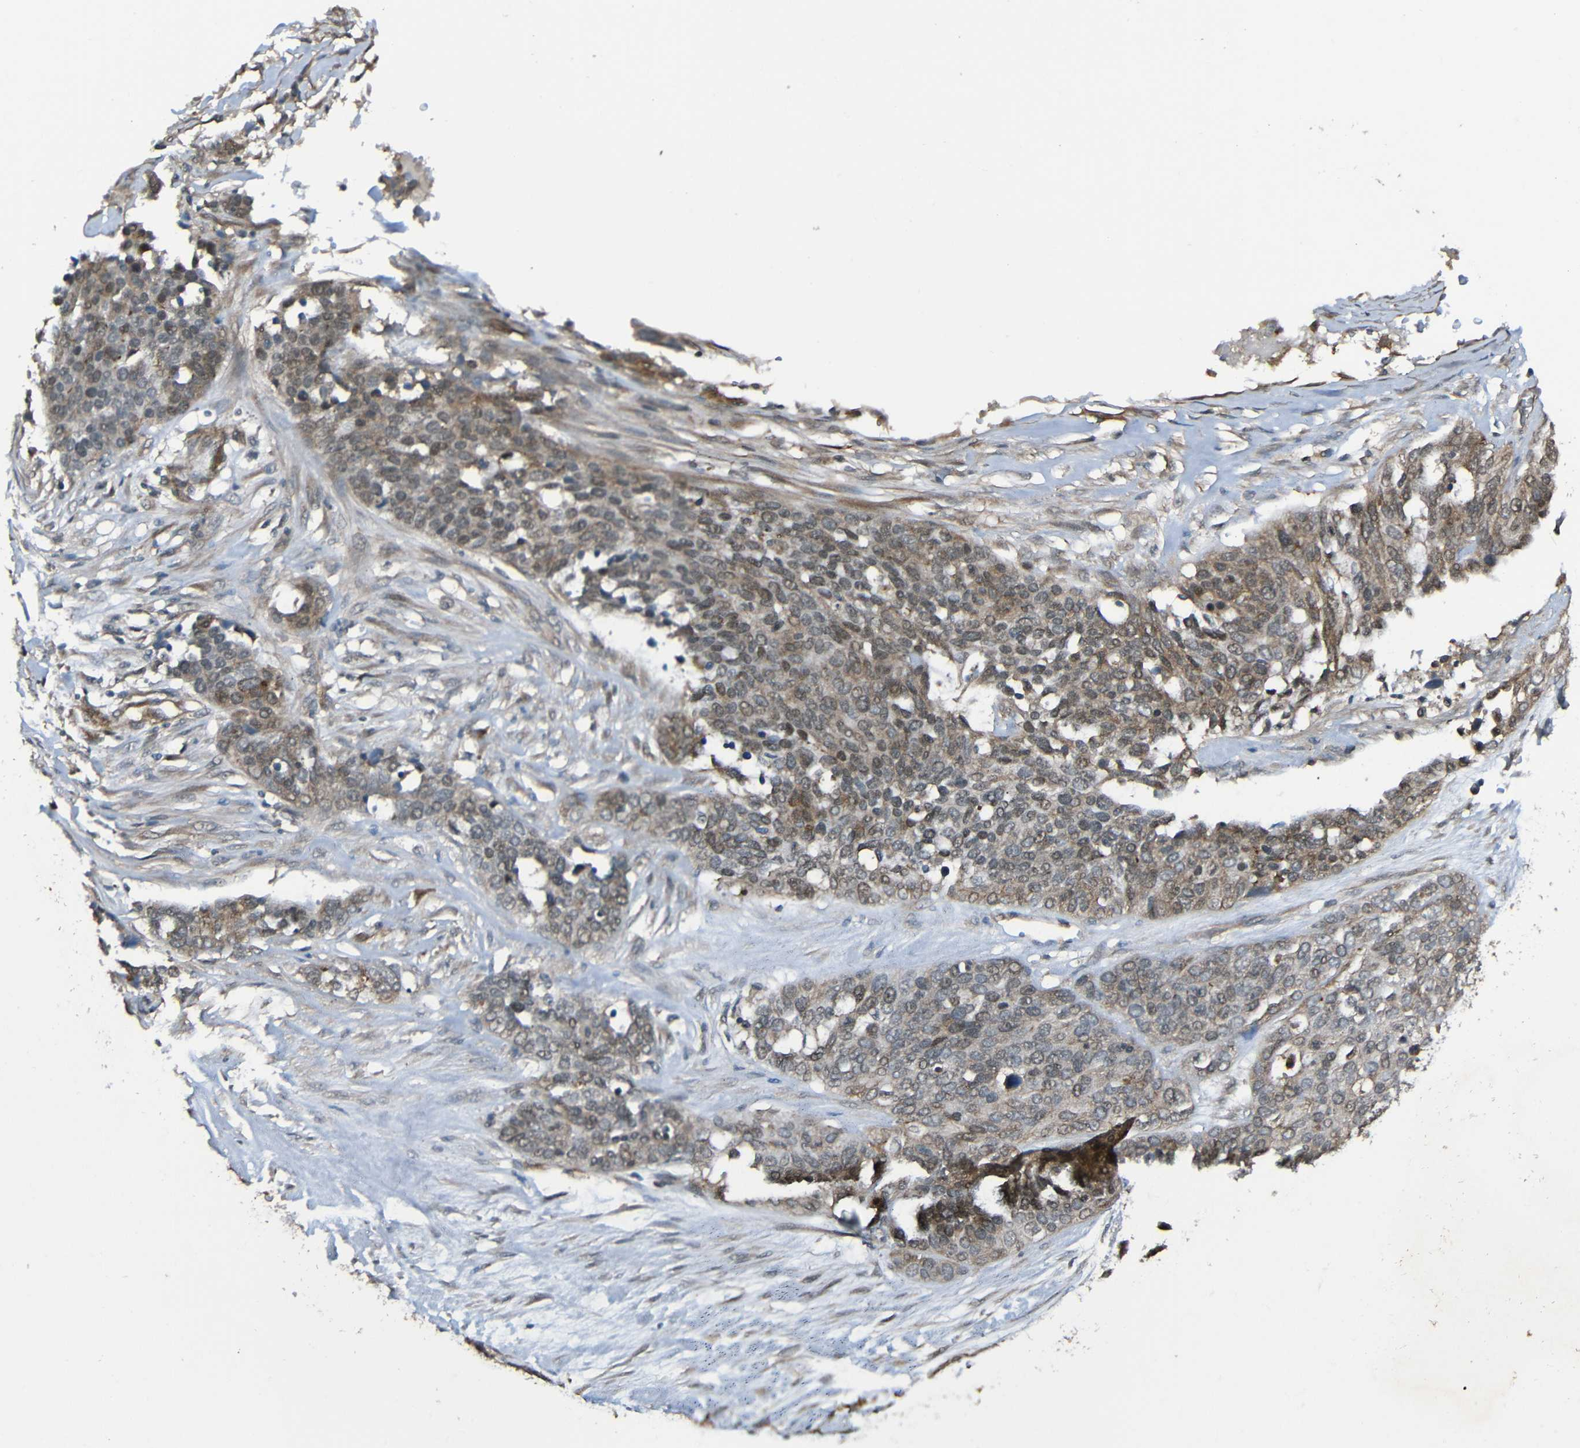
{"staining": {"intensity": "weak", "quantity": "25%-75%", "location": "cytoplasmic/membranous,nuclear"}, "tissue": "ovarian cancer", "cell_type": "Tumor cells", "image_type": "cancer", "snomed": [{"axis": "morphology", "description": "Cystadenocarcinoma, serous, NOS"}, {"axis": "topography", "description": "Ovary"}], "caption": "A histopathology image showing weak cytoplasmic/membranous and nuclear staining in approximately 25%-75% of tumor cells in ovarian cancer (serous cystadenocarcinoma), as visualized by brown immunohistochemical staining.", "gene": "LGR5", "patient": {"sex": "female", "age": 44}}